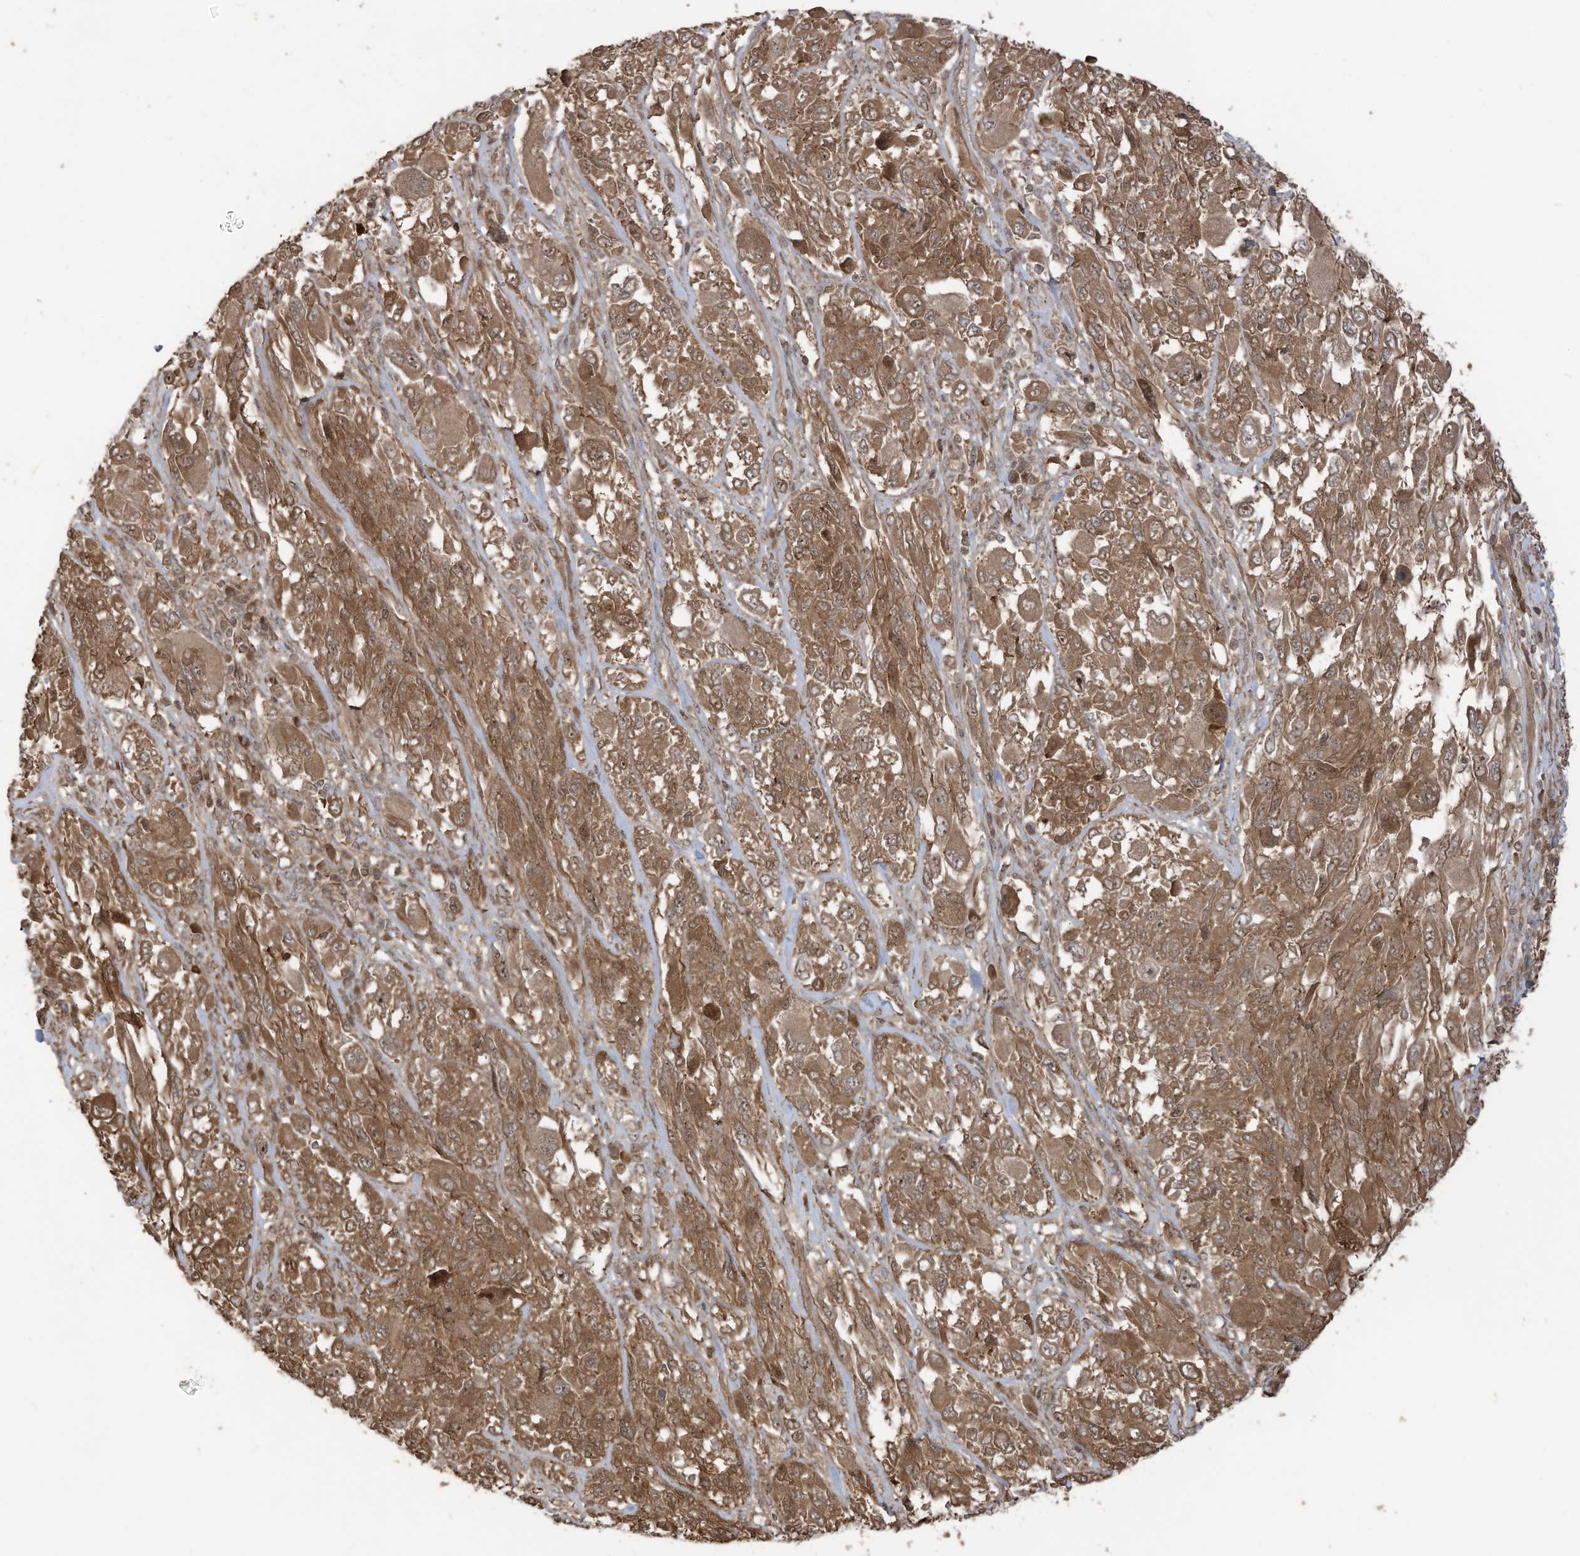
{"staining": {"intensity": "moderate", "quantity": ">75%", "location": "cytoplasmic/membranous"}, "tissue": "melanoma", "cell_type": "Tumor cells", "image_type": "cancer", "snomed": [{"axis": "morphology", "description": "Malignant melanoma, NOS"}, {"axis": "topography", "description": "Skin"}], "caption": "Tumor cells demonstrate medium levels of moderate cytoplasmic/membranous expression in about >75% of cells in melanoma.", "gene": "CARF", "patient": {"sex": "female", "age": 91}}